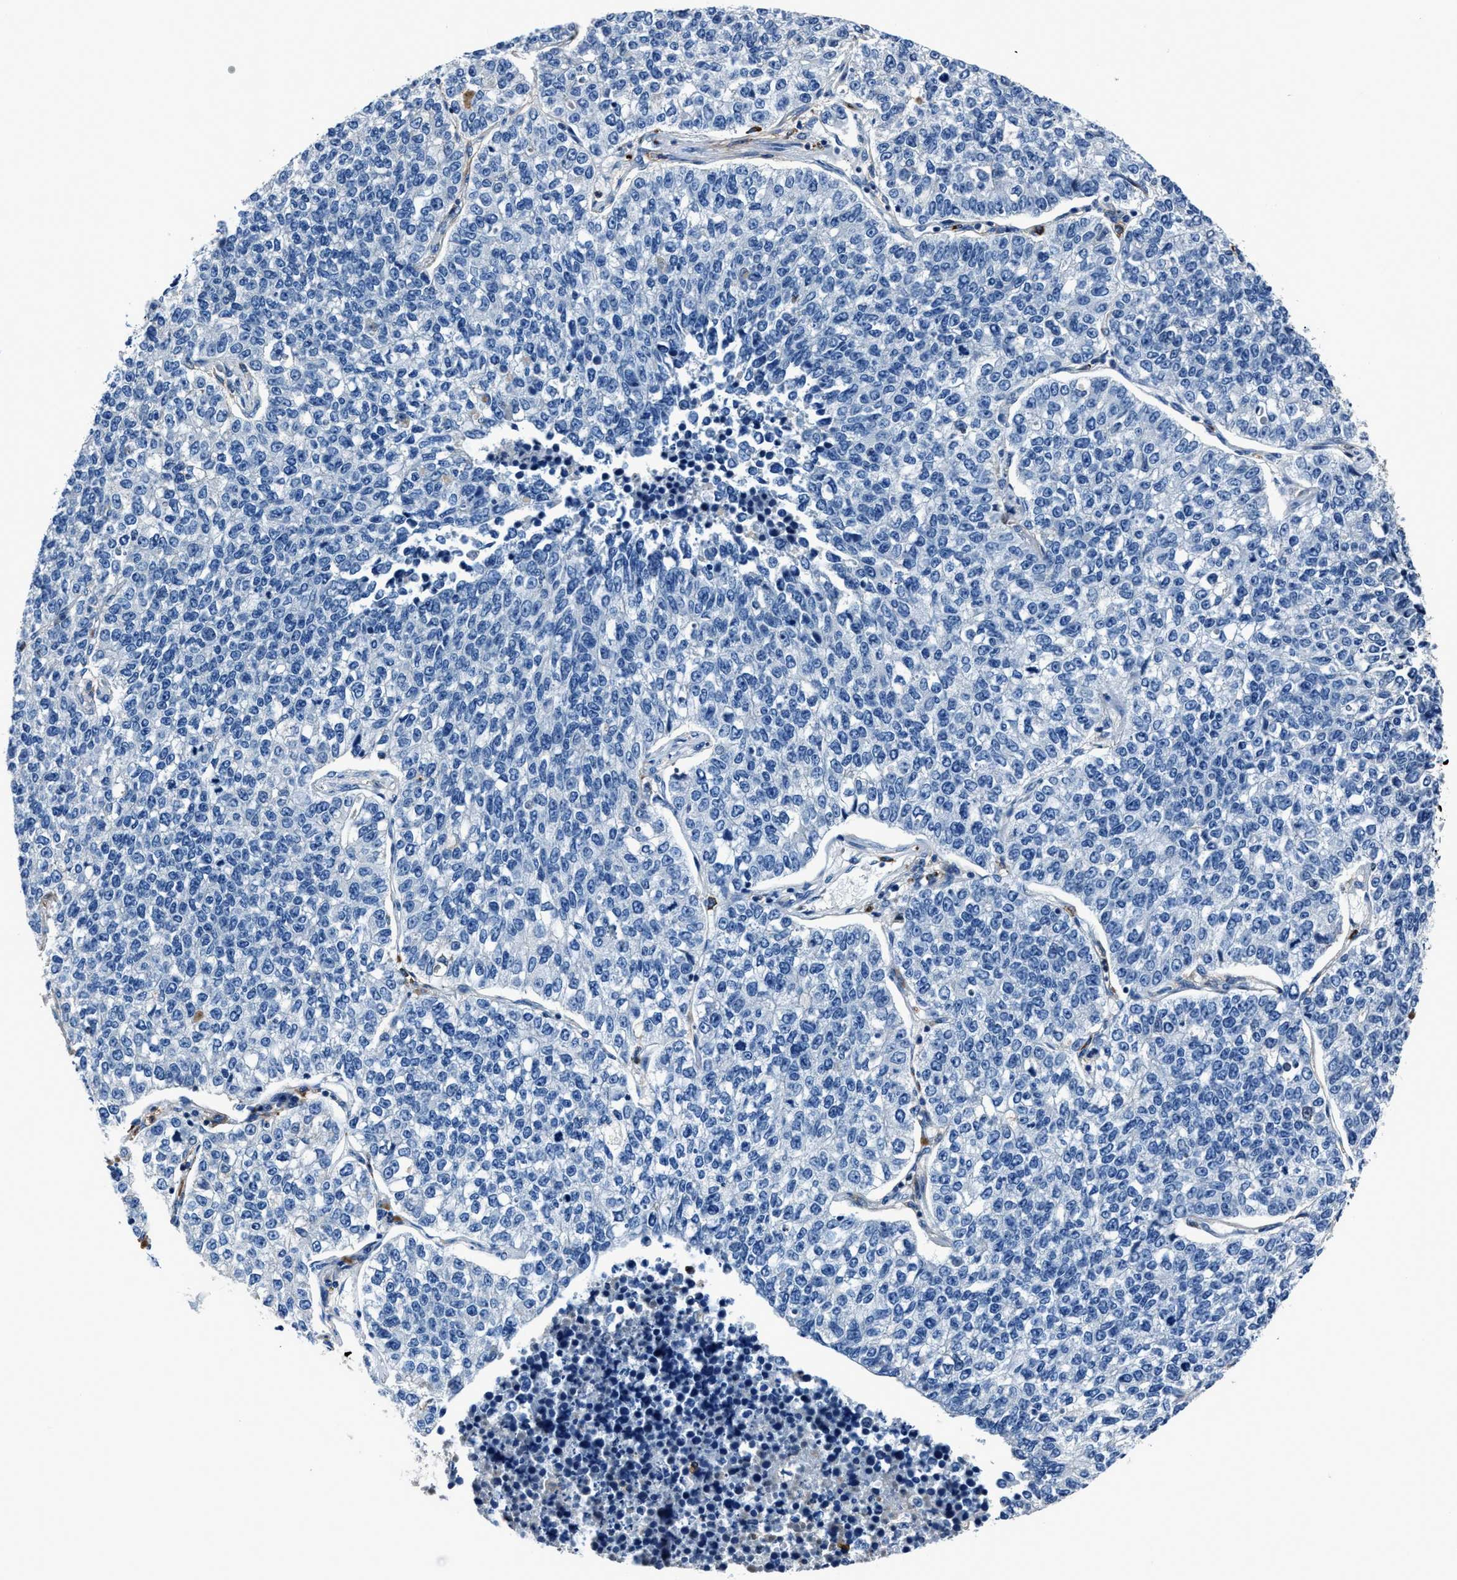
{"staining": {"intensity": "negative", "quantity": "none", "location": "none"}, "tissue": "lung cancer", "cell_type": "Tumor cells", "image_type": "cancer", "snomed": [{"axis": "morphology", "description": "Adenocarcinoma, NOS"}, {"axis": "topography", "description": "Lung"}], "caption": "An immunohistochemistry (IHC) histopathology image of lung cancer is shown. There is no staining in tumor cells of lung cancer.", "gene": "FGL2", "patient": {"sex": "male", "age": 49}}